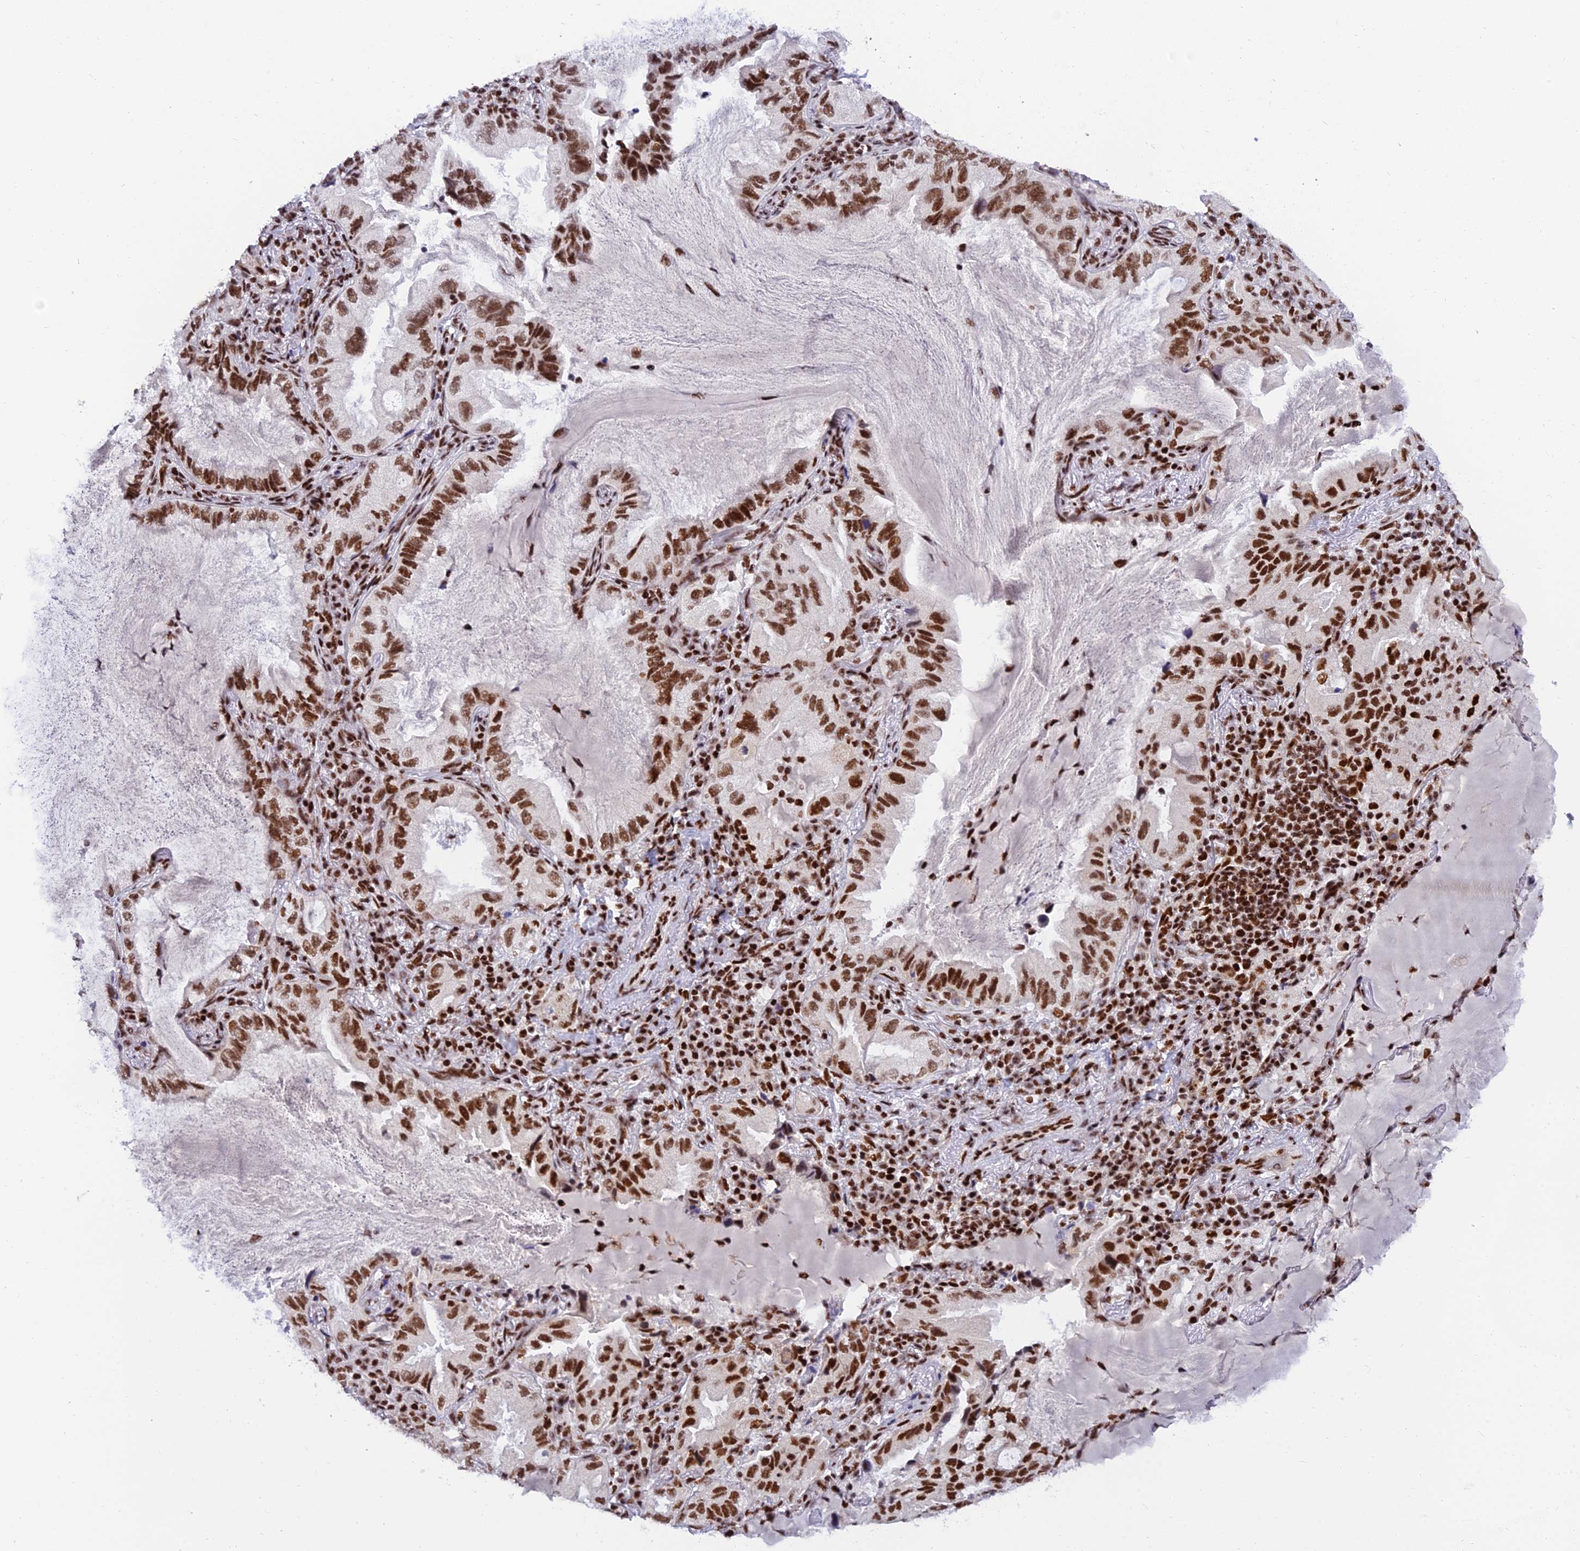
{"staining": {"intensity": "strong", "quantity": ">75%", "location": "nuclear"}, "tissue": "lung cancer", "cell_type": "Tumor cells", "image_type": "cancer", "snomed": [{"axis": "morphology", "description": "Adenocarcinoma, NOS"}, {"axis": "topography", "description": "Lung"}], "caption": "Immunohistochemical staining of human adenocarcinoma (lung) reveals high levels of strong nuclear protein positivity in about >75% of tumor cells.", "gene": "USP22", "patient": {"sex": "female", "age": 69}}